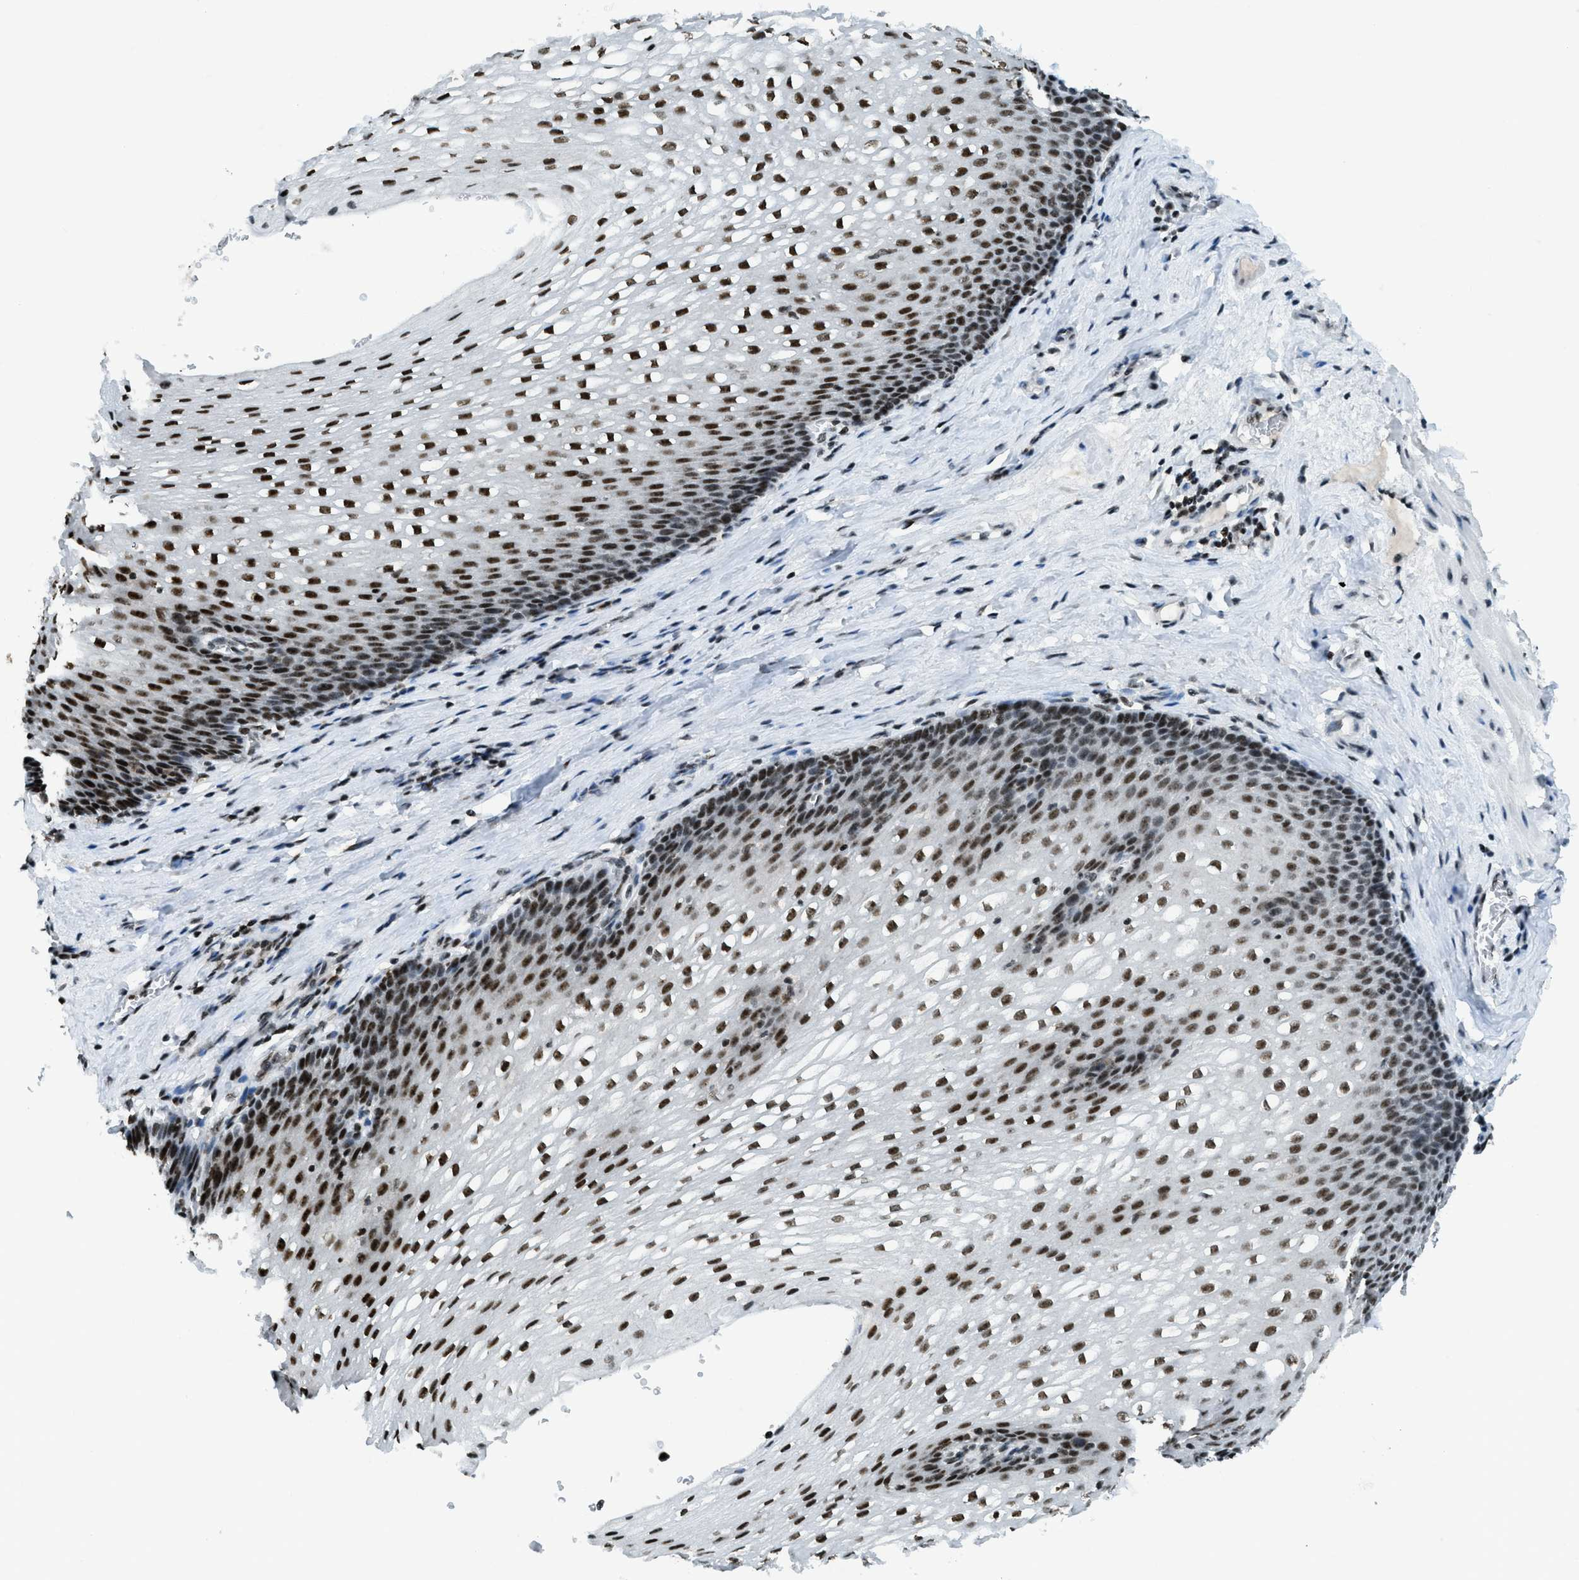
{"staining": {"intensity": "strong", "quantity": ">75%", "location": "nuclear"}, "tissue": "esophagus", "cell_type": "Squamous epithelial cells", "image_type": "normal", "snomed": [{"axis": "morphology", "description": "Normal tissue, NOS"}, {"axis": "topography", "description": "Esophagus"}], "caption": "IHC of unremarkable human esophagus displays high levels of strong nuclear staining in approximately >75% of squamous epithelial cells. (Brightfield microscopy of DAB IHC at high magnification).", "gene": "RAD51B", "patient": {"sex": "male", "age": 48}}